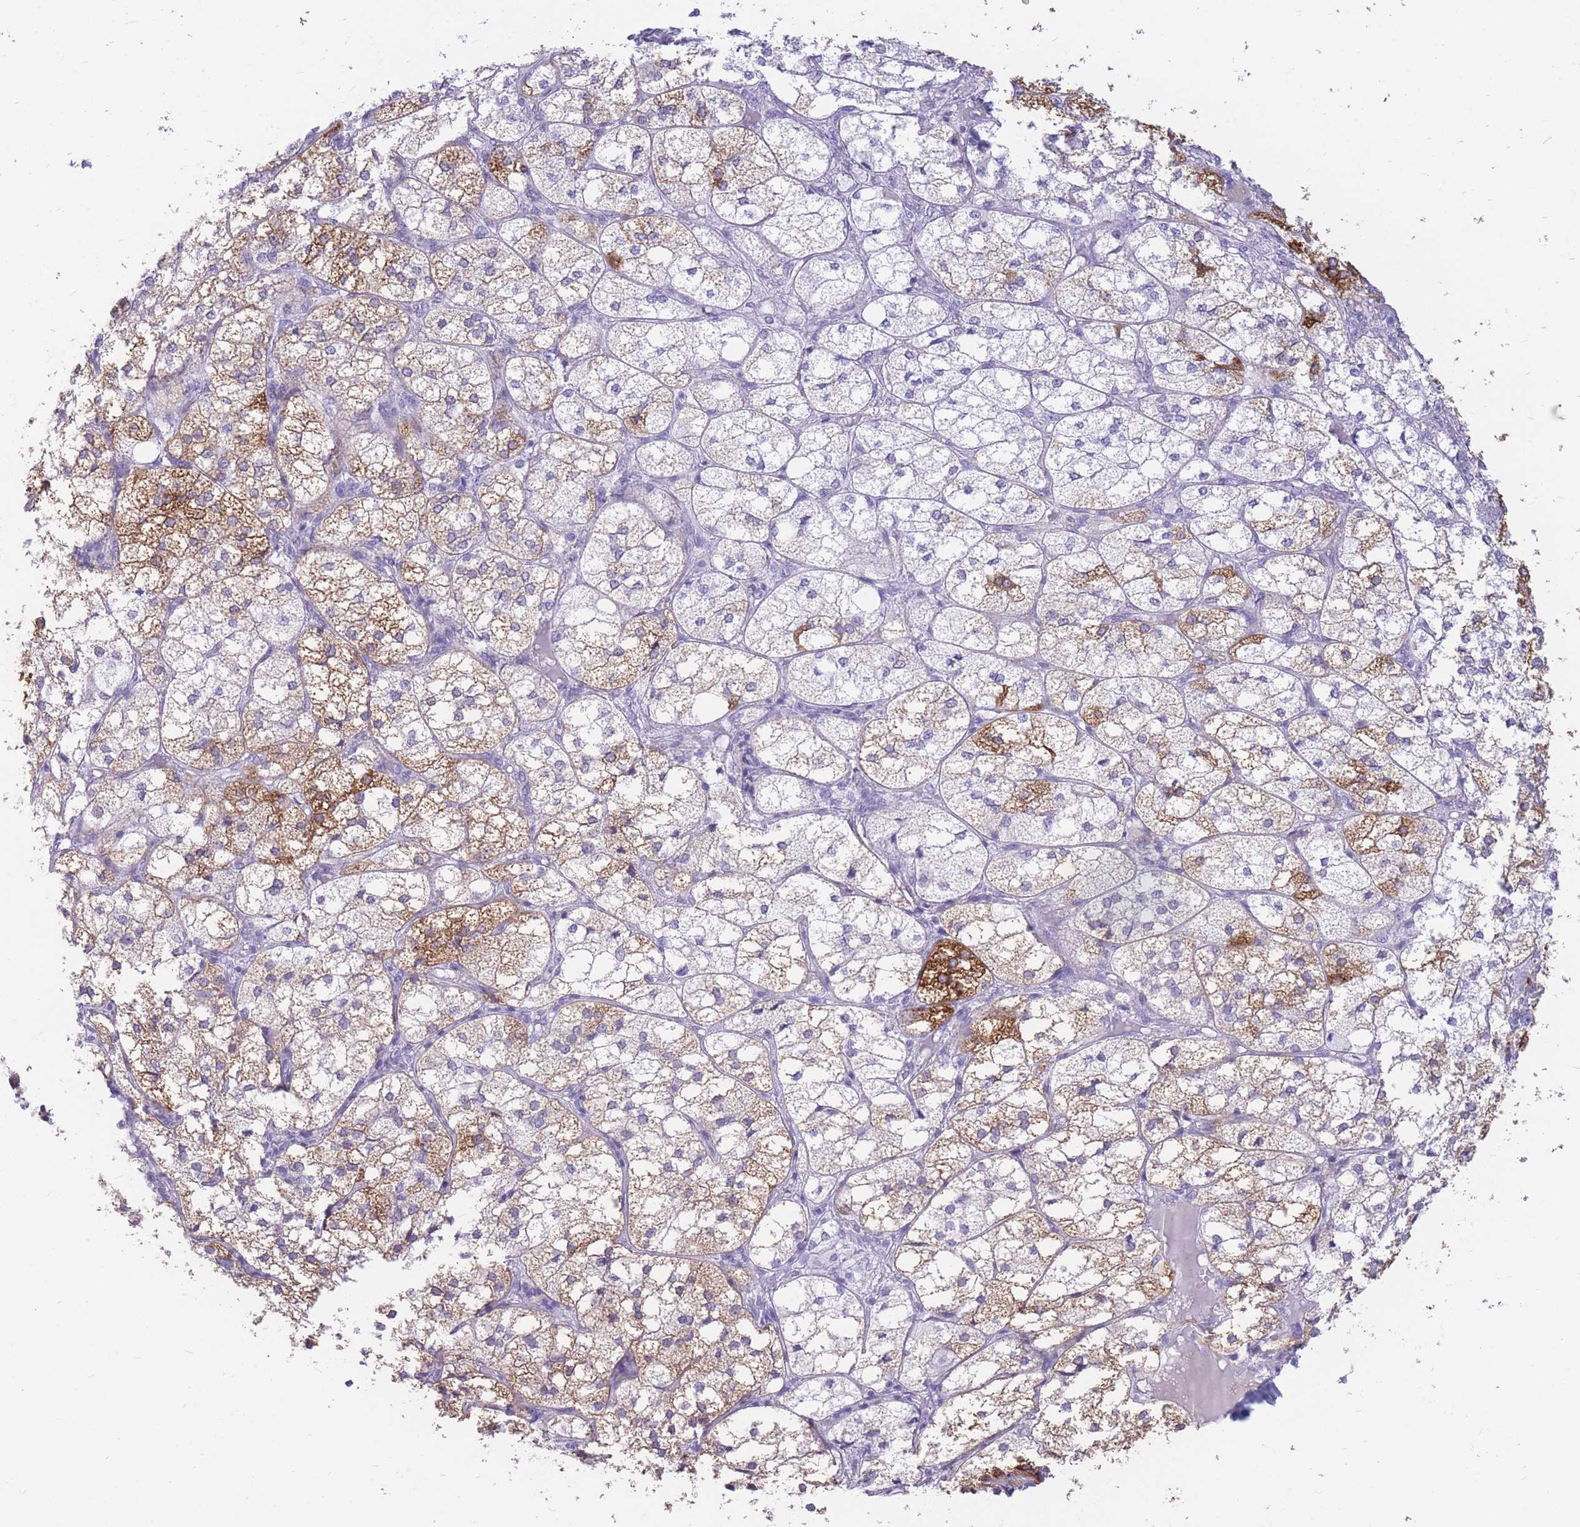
{"staining": {"intensity": "strong", "quantity": "25%-75%", "location": "cytoplasmic/membranous"}, "tissue": "adrenal gland", "cell_type": "Glandular cells", "image_type": "normal", "snomed": [{"axis": "morphology", "description": "Normal tissue, NOS"}, {"axis": "topography", "description": "Adrenal gland"}], "caption": "This is a photomicrograph of immunohistochemistry (IHC) staining of unremarkable adrenal gland, which shows strong staining in the cytoplasmic/membranous of glandular cells.", "gene": "CYP21A2", "patient": {"sex": "female", "age": 61}}